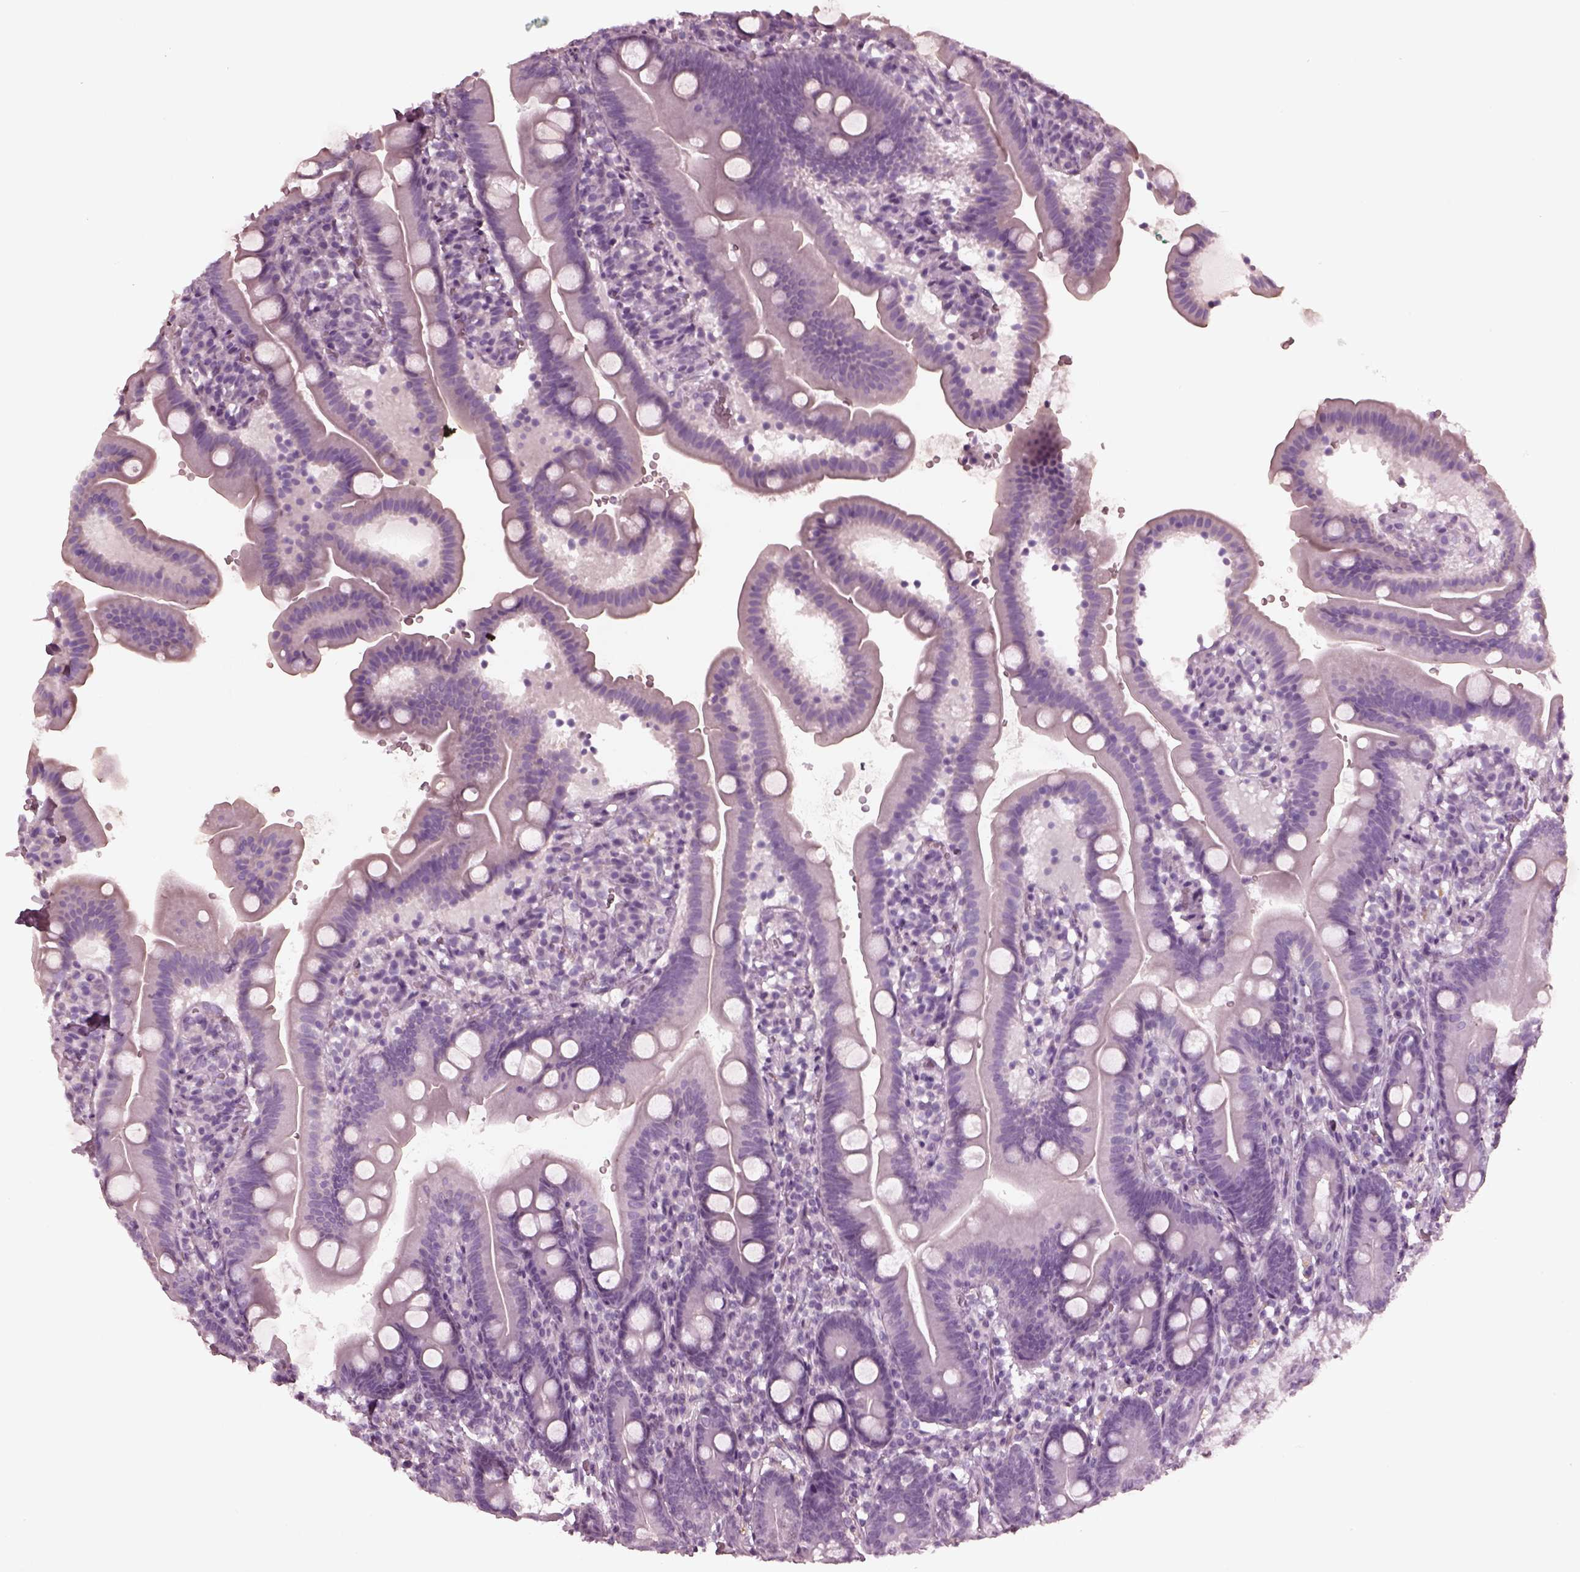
{"staining": {"intensity": "negative", "quantity": "none", "location": "none"}, "tissue": "duodenum", "cell_type": "Glandular cells", "image_type": "normal", "snomed": [{"axis": "morphology", "description": "Normal tissue, NOS"}, {"axis": "topography", "description": "Duodenum"}], "caption": "Duodenum stained for a protein using IHC exhibits no positivity glandular cells.", "gene": "GRM6", "patient": {"sex": "female", "age": 67}}